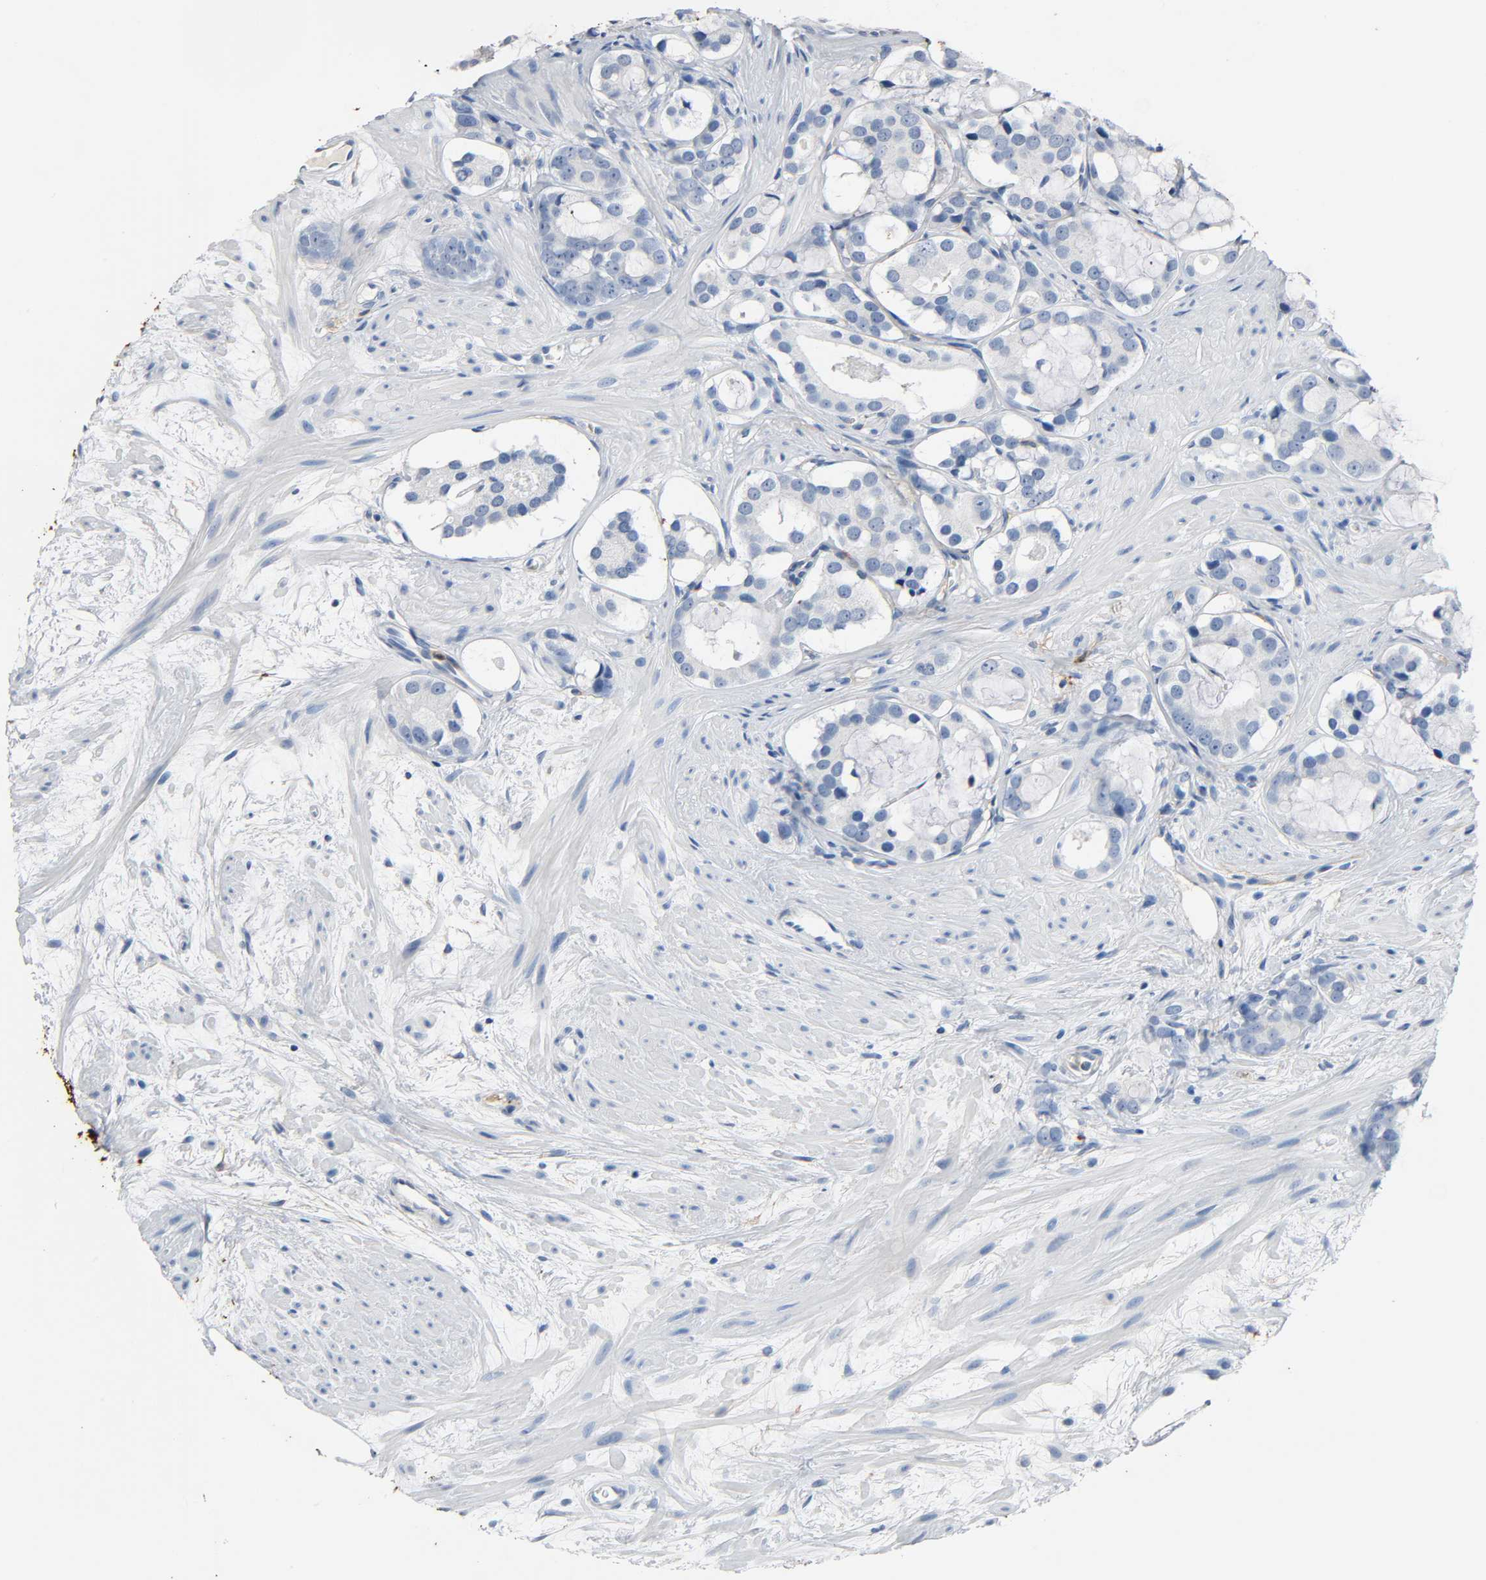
{"staining": {"intensity": "negative", "quantity": "none", "location": "none"}, "tissue": "prostate cancer", "cell_type": "Tumor cells", "image_type": "cancer", "snomed": [{"axis": "morphology", "description": "Adenocarcinoma, Low grade"}, {"axis": "topography", "description": "Prostate"}], "caption": "IHC histopathology image of prostate cancer stained for a protein (brown), which reveals no positivity in tumor cells.", "gene": "ANPEP", "patient": {"sex": "male", "age": 57}}